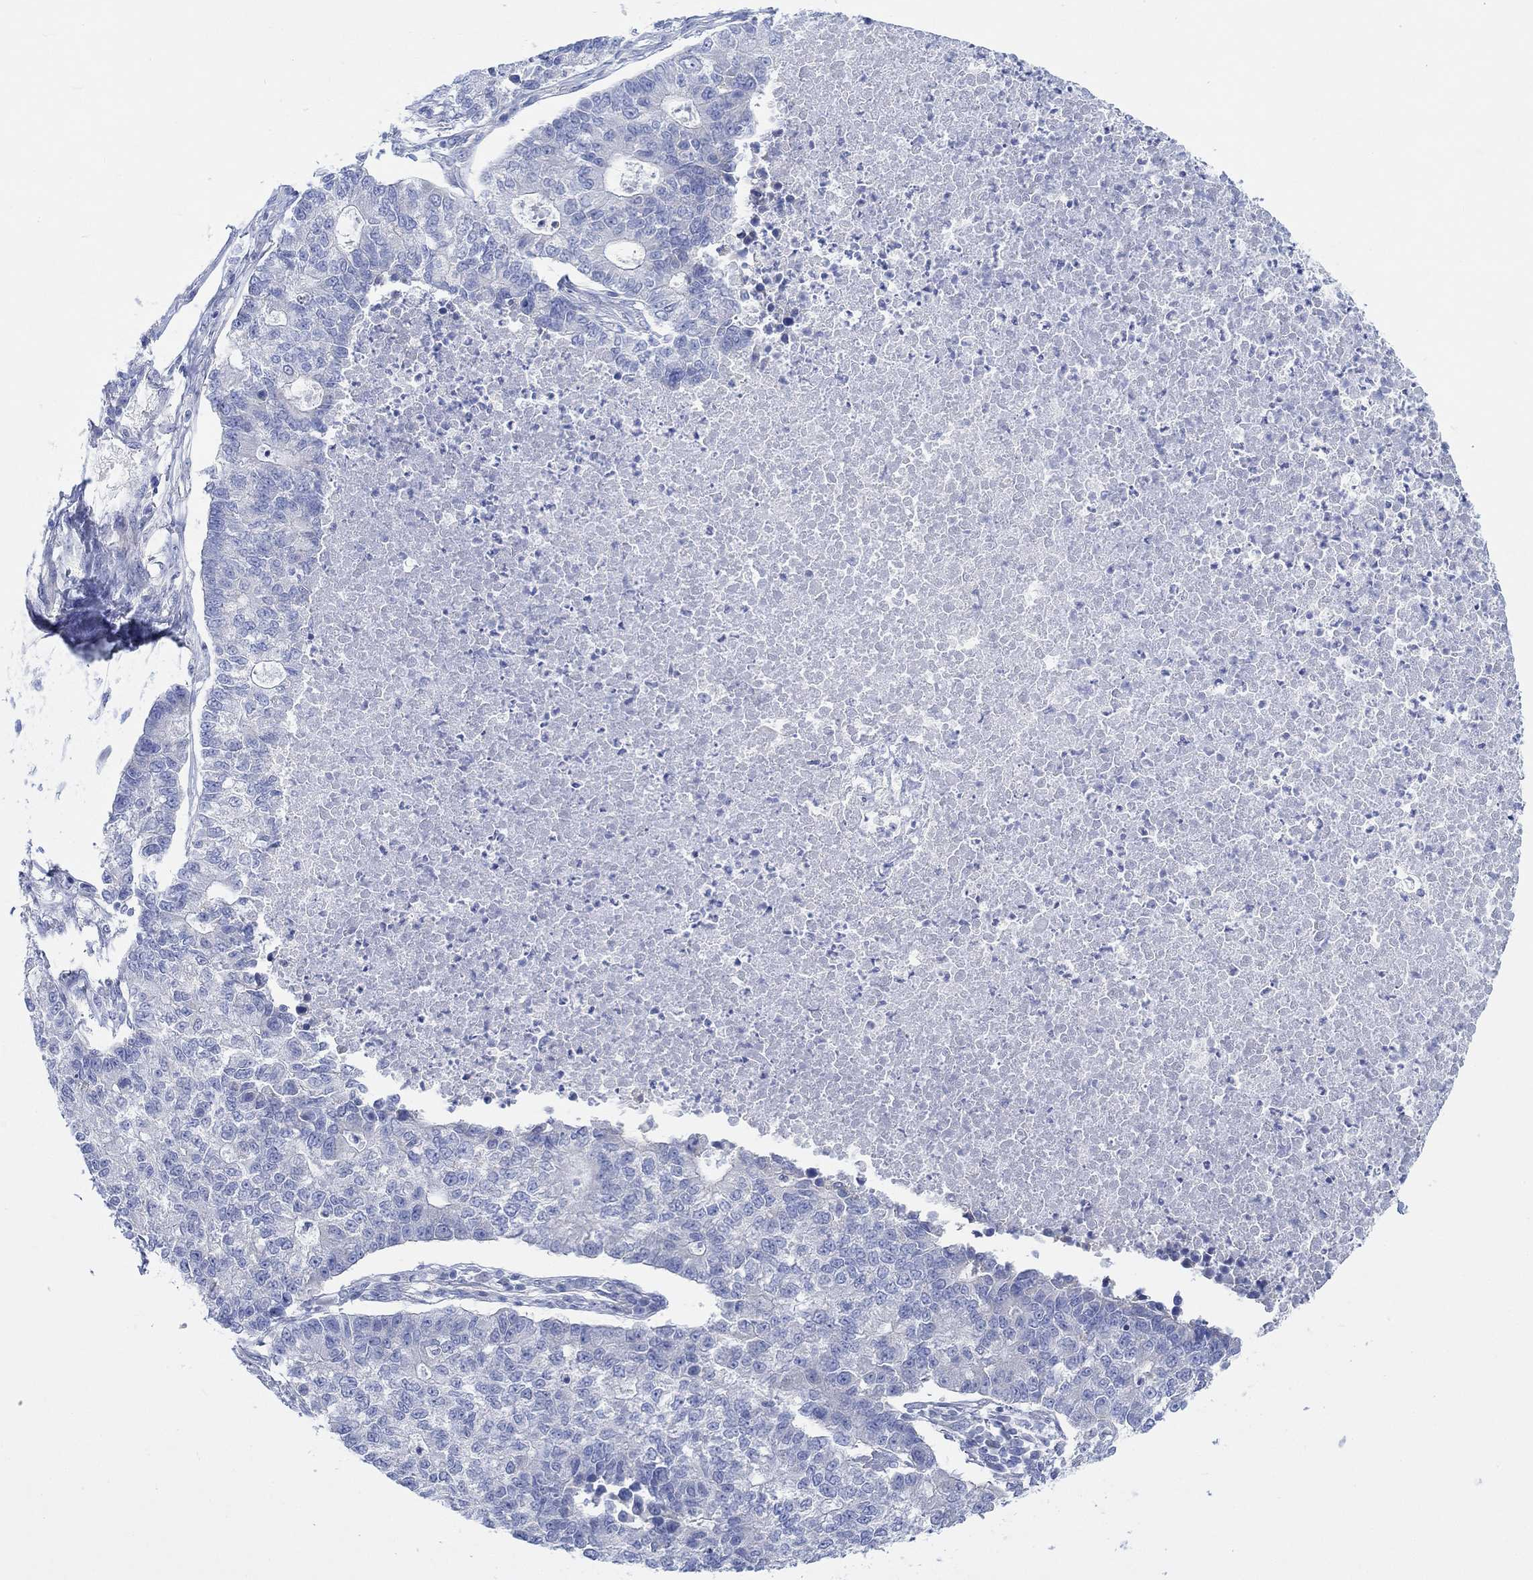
{"staining": {"intensity": "negative", "quantity": "none", "location": "none"}, "tissue": "lung cancer", "cell_type": "Tumor cells", "image_type": "cancer", "snomed": [{"axis": "morphology", "description": "Adenocarcinoma, NOS"}, {"axis": "topography", "description": "Lung"}], "caption": "Human lung cancer stained for a protein using IHC displays no positivity in tumor cells.", "gene": "REEP6", "patient": {"sex": "male", "age": 57}}